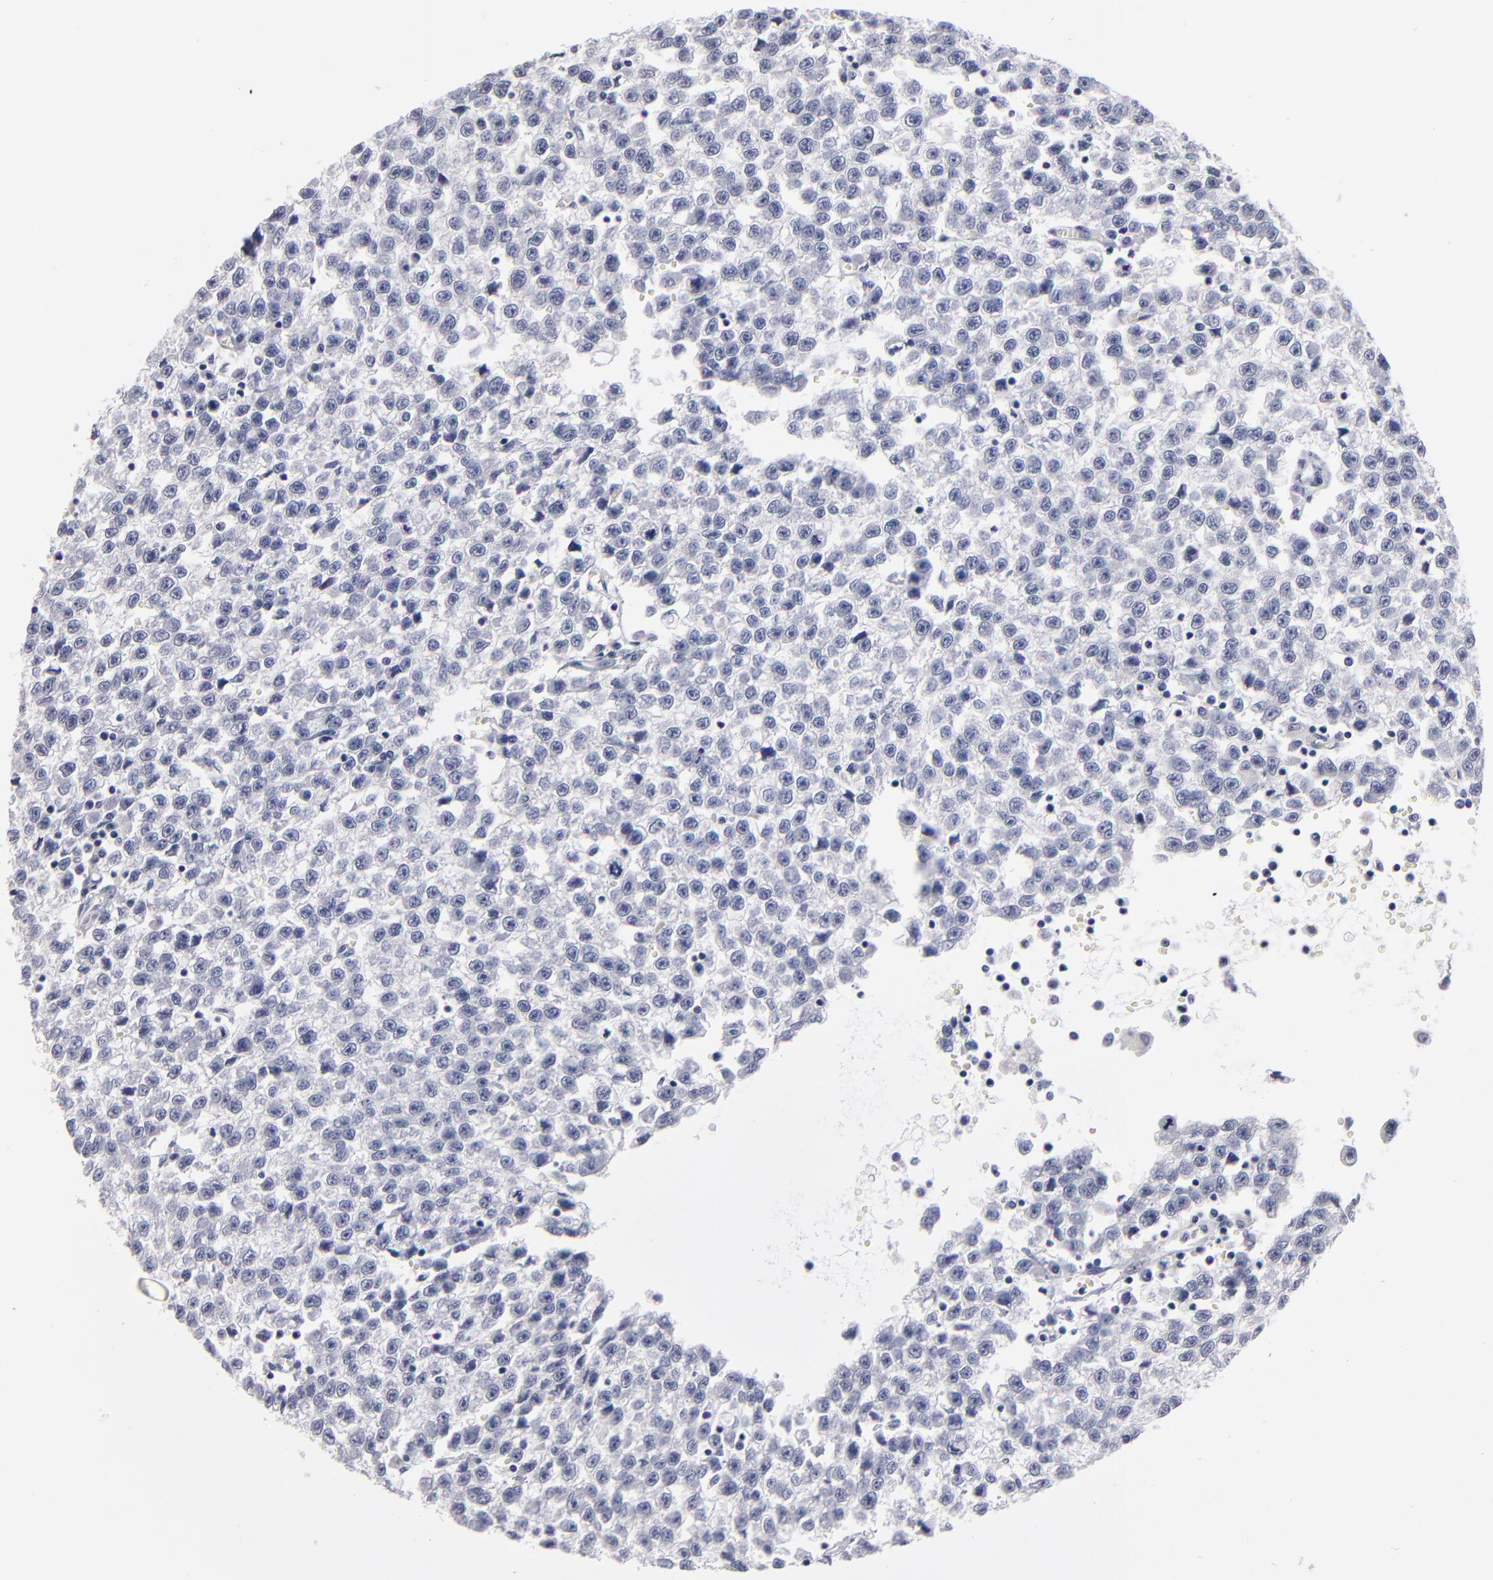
{"staining": {"intensity": "negative", "quantity": "none", "location": "none"}, "tissue": "testis cancer", "cell_type": "Tumor cells", "image_type": "cancer", "snomed": [{"axis": "morphology", "description": "Seminoma, NOS"}, {"axis": "topography", "description": "Testis"}], "caption": "Protein analysis of seminoma (testis) exhibits no significant staining in tumor cells.", "gene": "FABP4", "patient": {"sex": "male", "age": 35}}